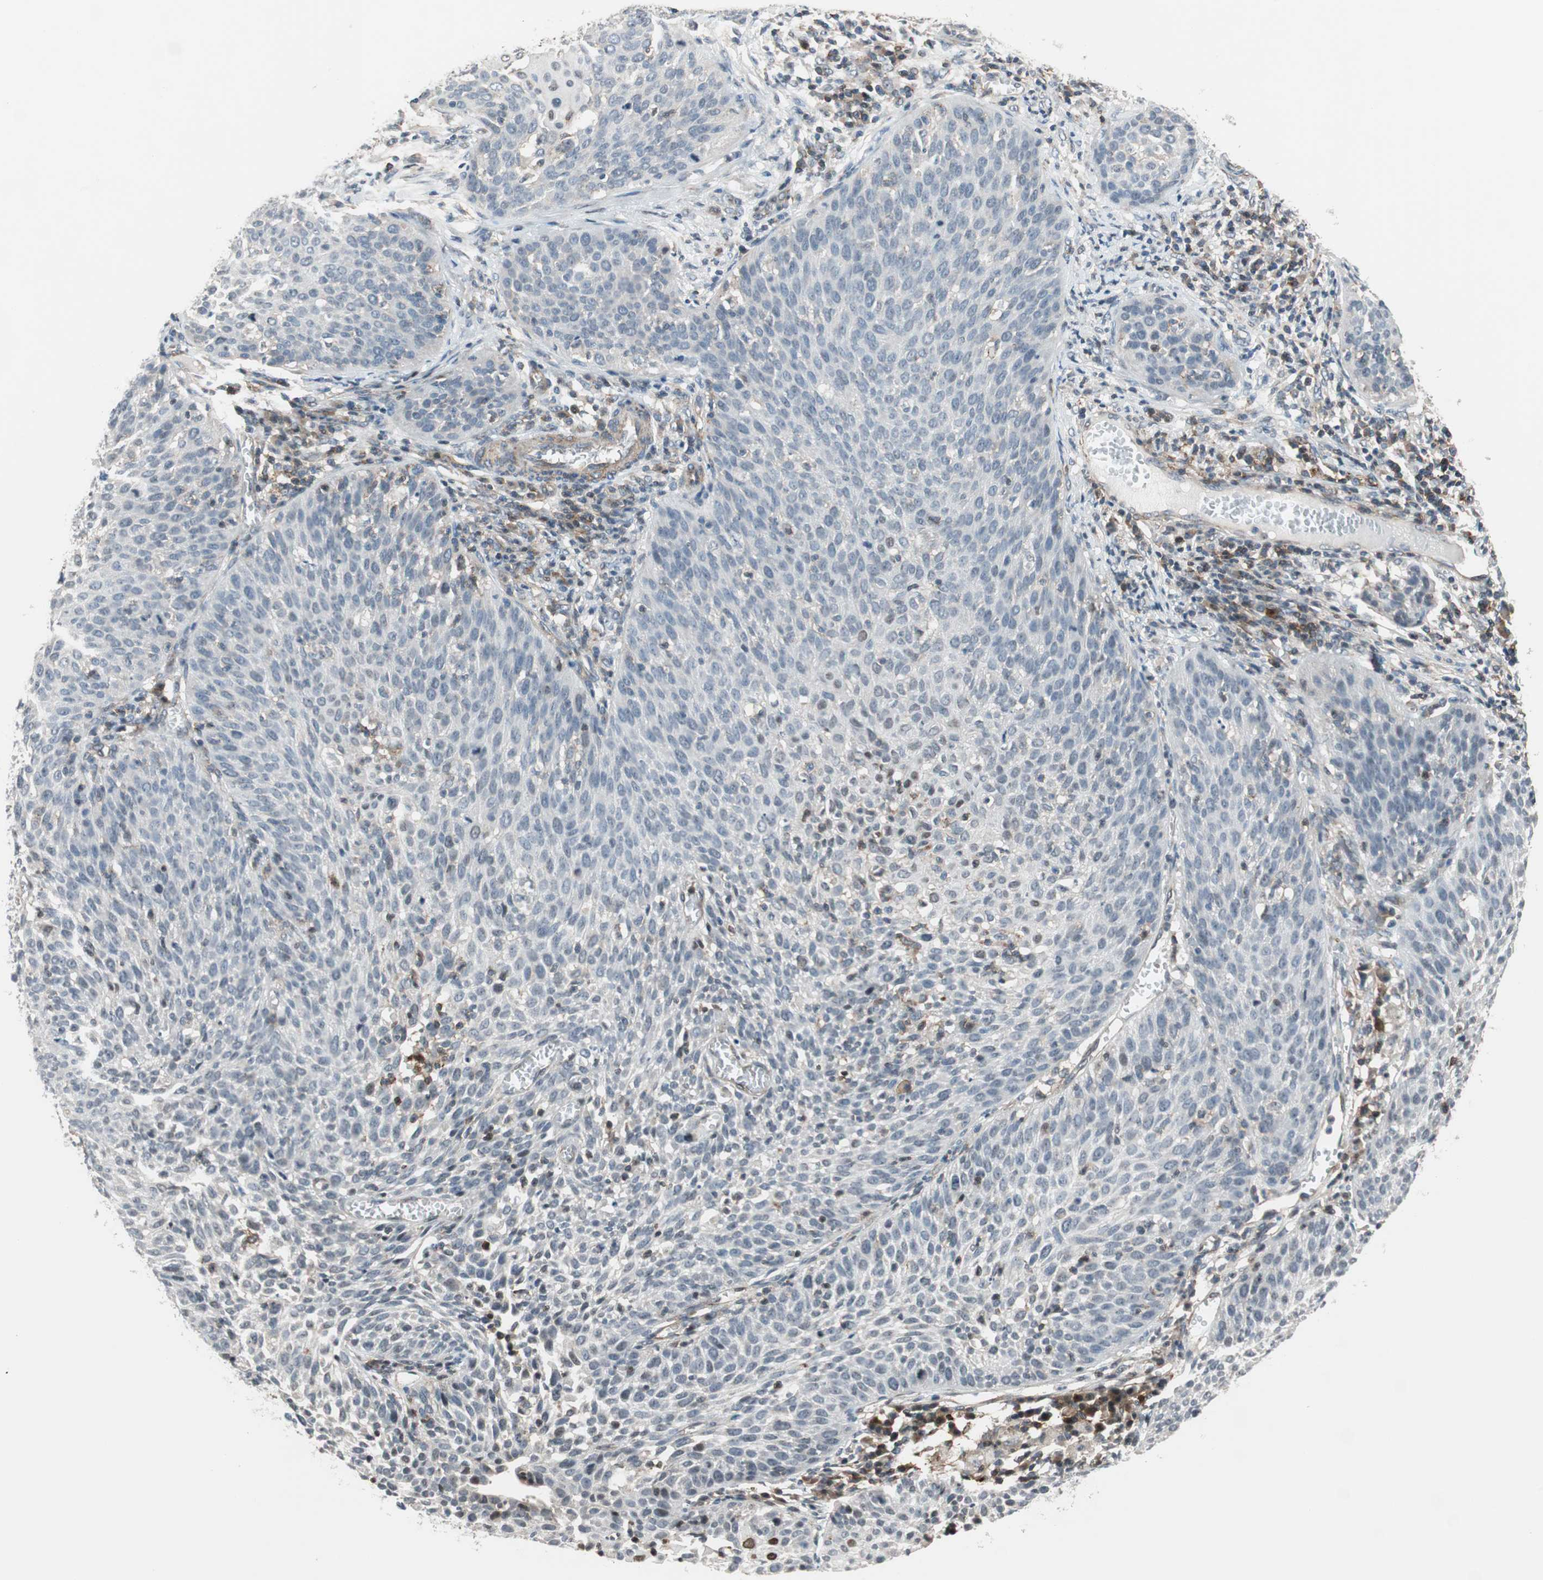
{"staining": {"intensity": "negative", "quantity": "none", "location": "none"}, "tissue": "cervical cancer", "cell_type": "Tumor cells", "image_type": "cancer", "snomed": [{"axis": "morphology", "description": "Squamous cell carcinoma, NOS"}, {"axis": "topography", "description": "Cervix"}], "caption": "Cervical cancer (squamous cell carcinoma) was stained to show a protein in brown. There is no significant expression in tumor cells.", "gene": "GRHL1", "patient": {"sex": "female", "age": 38}}